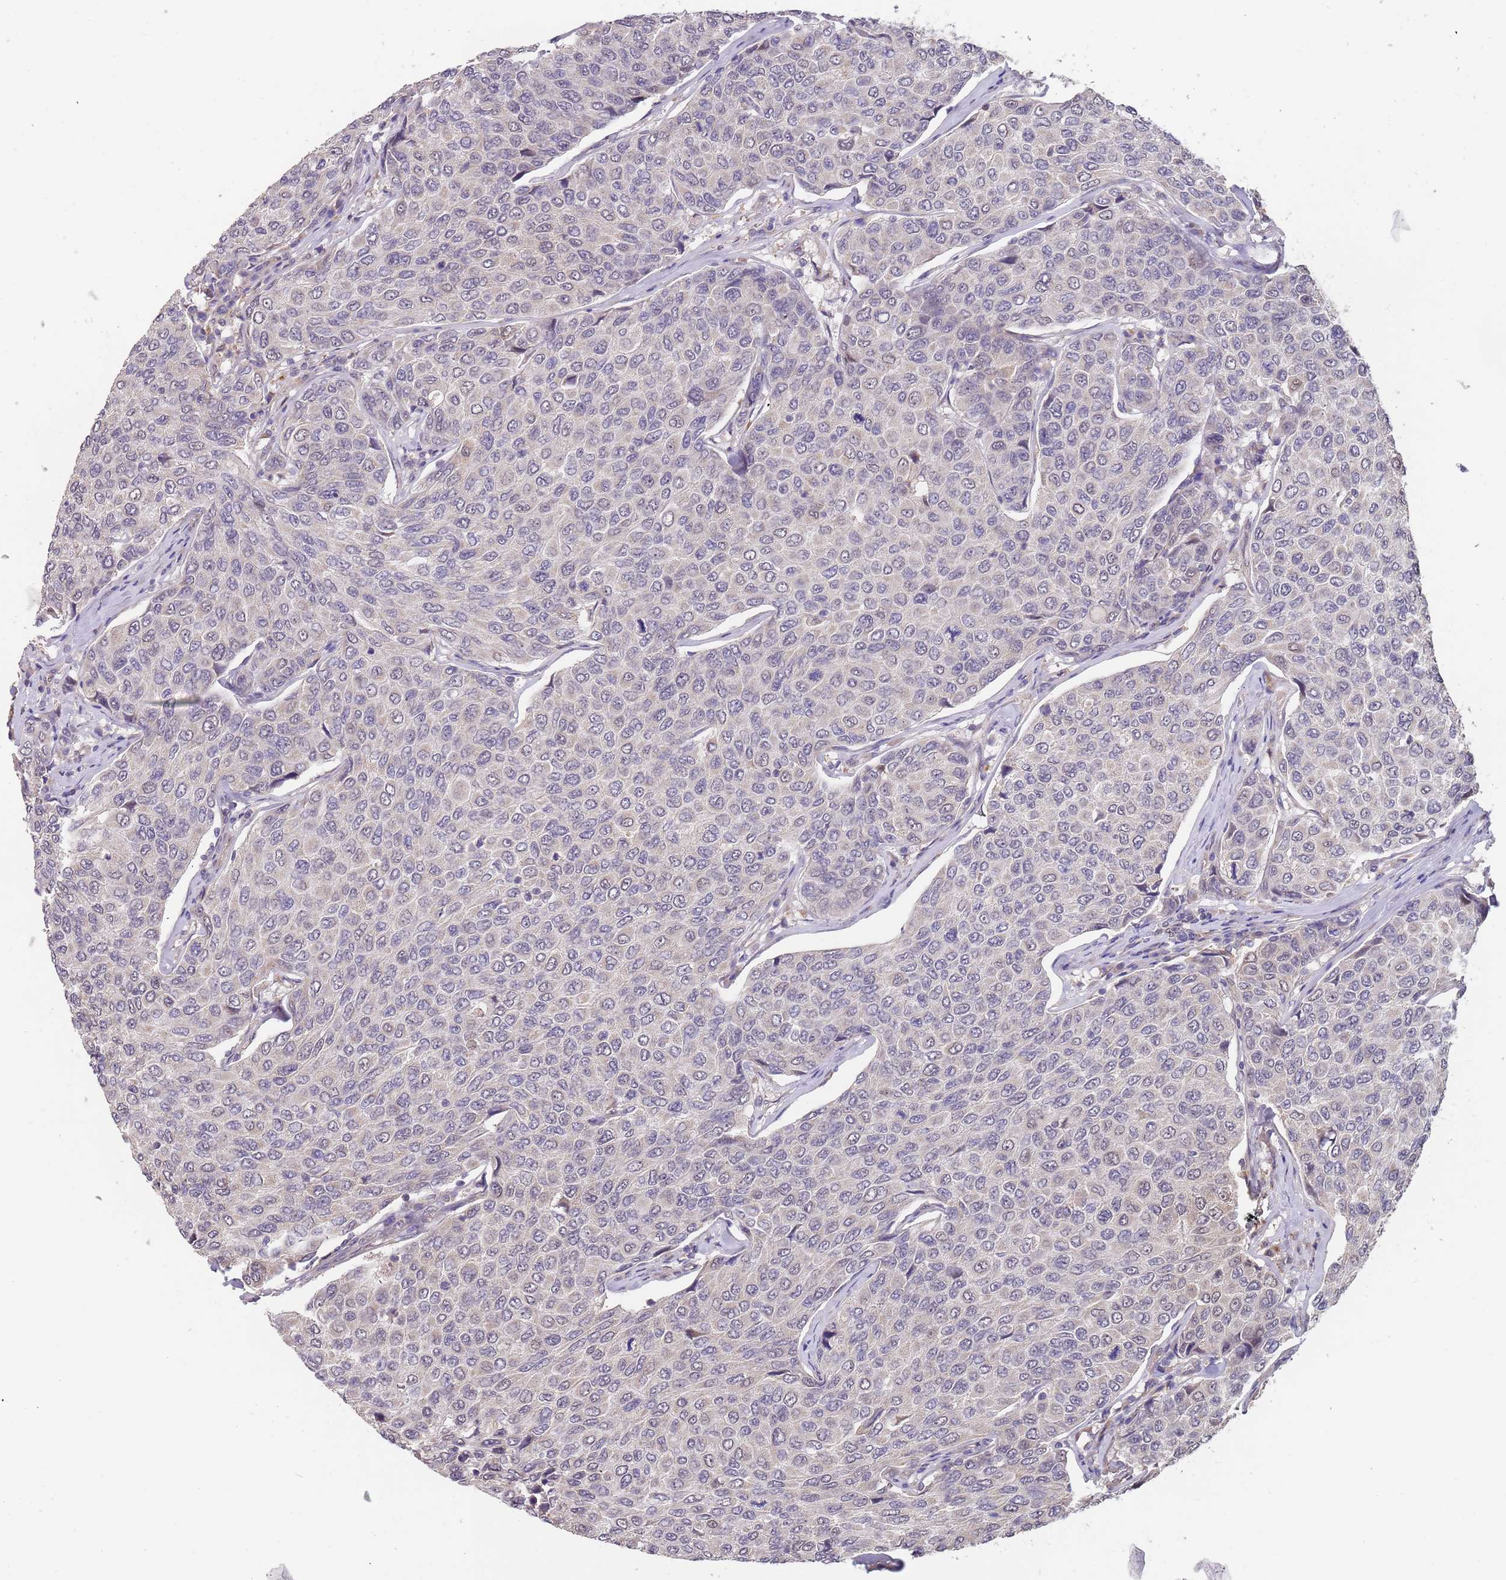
{"staining": {"intensity": "negative", "quantity": "none", "location": "none"}, "tissue": "breast cancer", "cell_type": "Tumor cells", "image_type": "cancer", "snomed": [{"axis": "morphology", "description": "Duct carcinoma"}, {"axis": "topography", "description": "Breast"}], "caption": "The photomicrograph reveals no significant staining in tumor cells of invasive ductal carcinoma (breast). (Brightfield microscopy of DAB immunohistochemistry (IHC) at high magnification).", "gene": "TMEM64", "patient": {"sex": "female", "age": 55}}